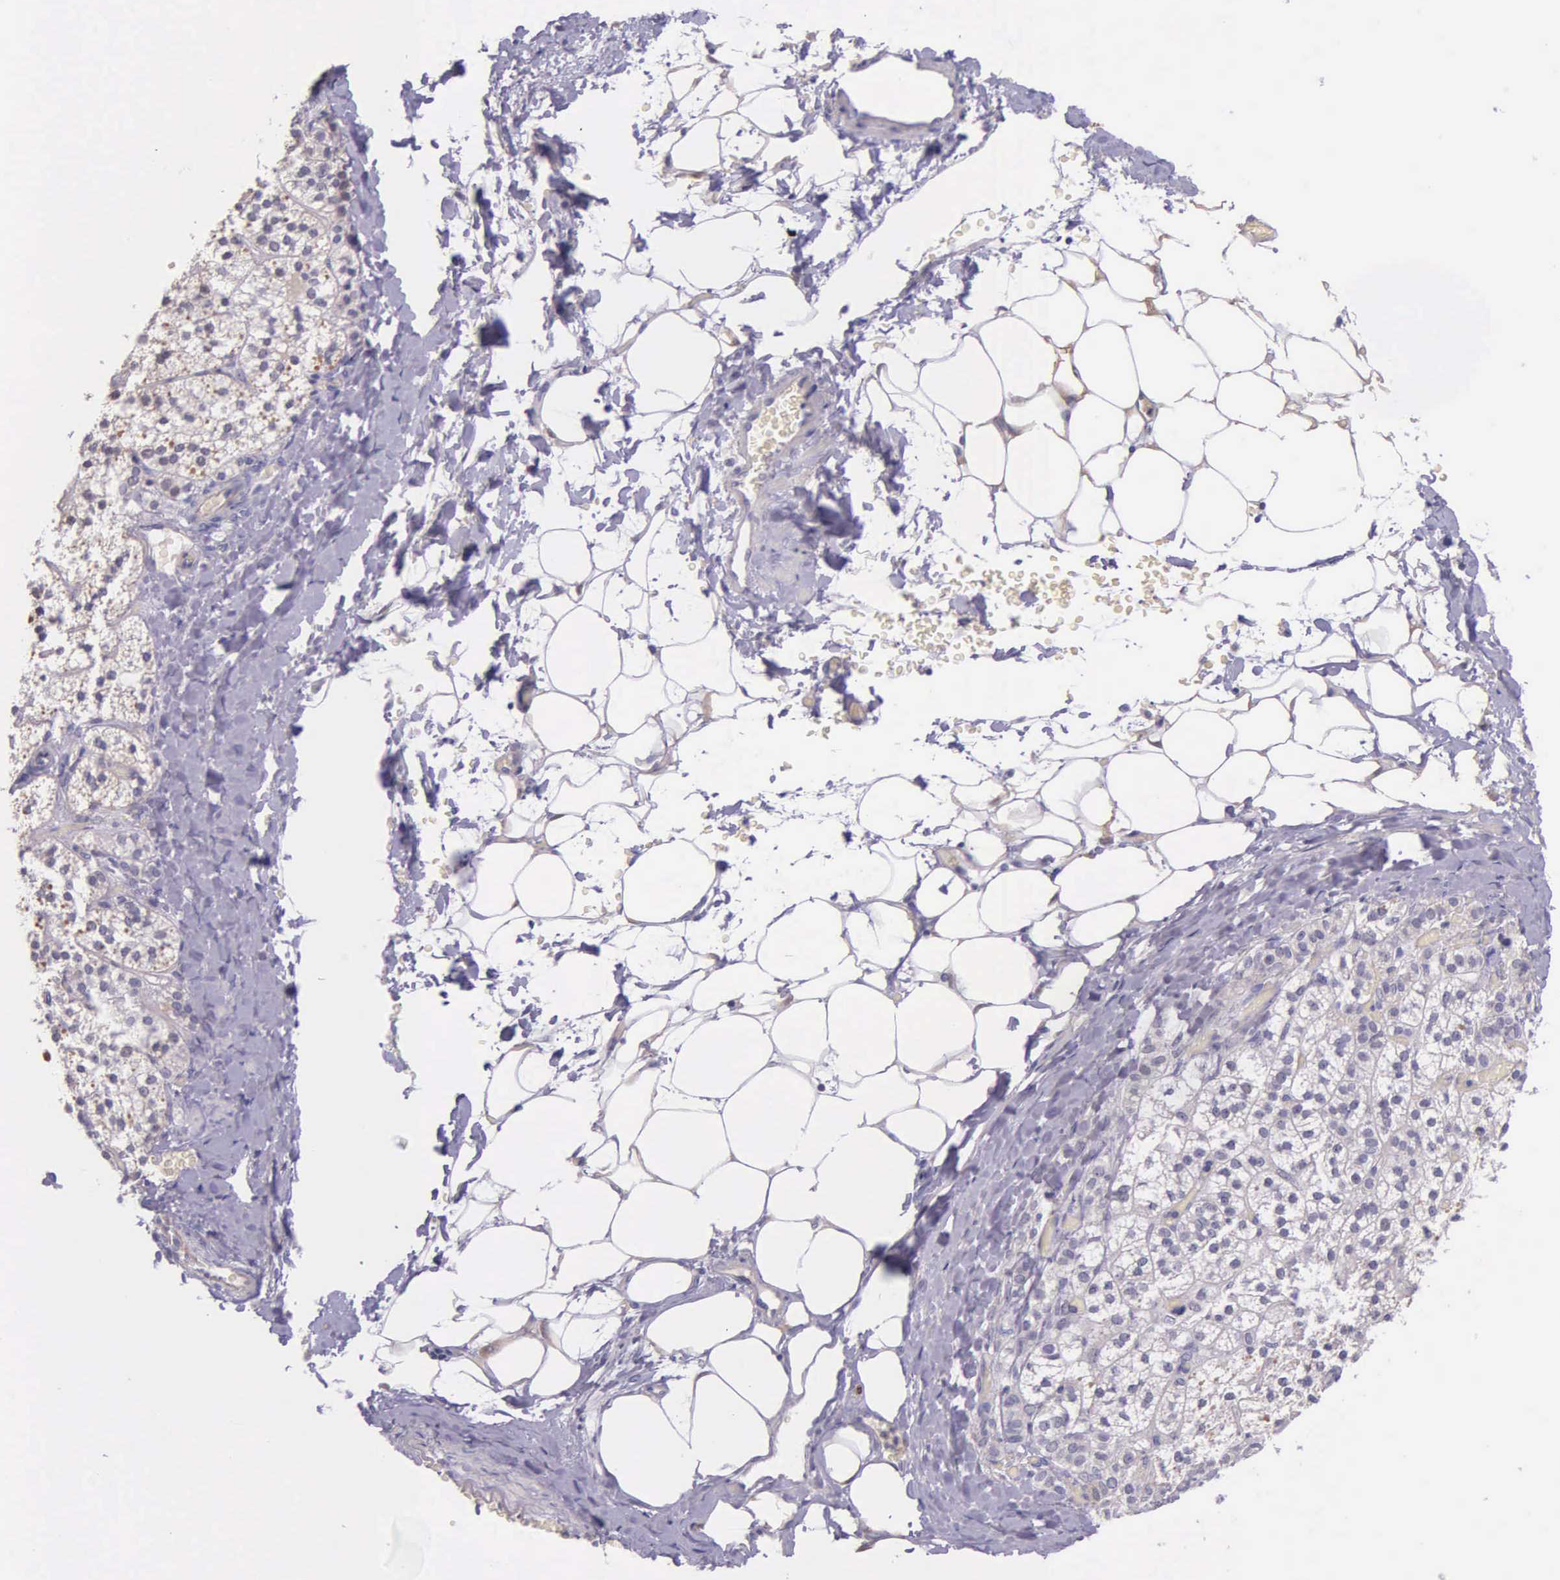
{"staining": {"intensity": "weak", "quantity": "<25%", "location": "cytoplasmic/membranous"}, "tissue": "adrenal gland", "cell_type": "Glandular cells", "image_type": "normal", "snomed": [{"axis": "morphology", "description": "Normal tissue, NOS"}, {"axis": "topography", "description": "Adrenal gland"}], "caption": "Immunohistochemical staining of benign human adrenal gland shows no significant expression in glandular cells. (Stains: DAB immunohistochemistry with hematoxylin counter stain, Microscopy: brightfield microscopy at high magnification).", "gene": "THSD7A", "patient": {"sex": "male", "age": 53}}